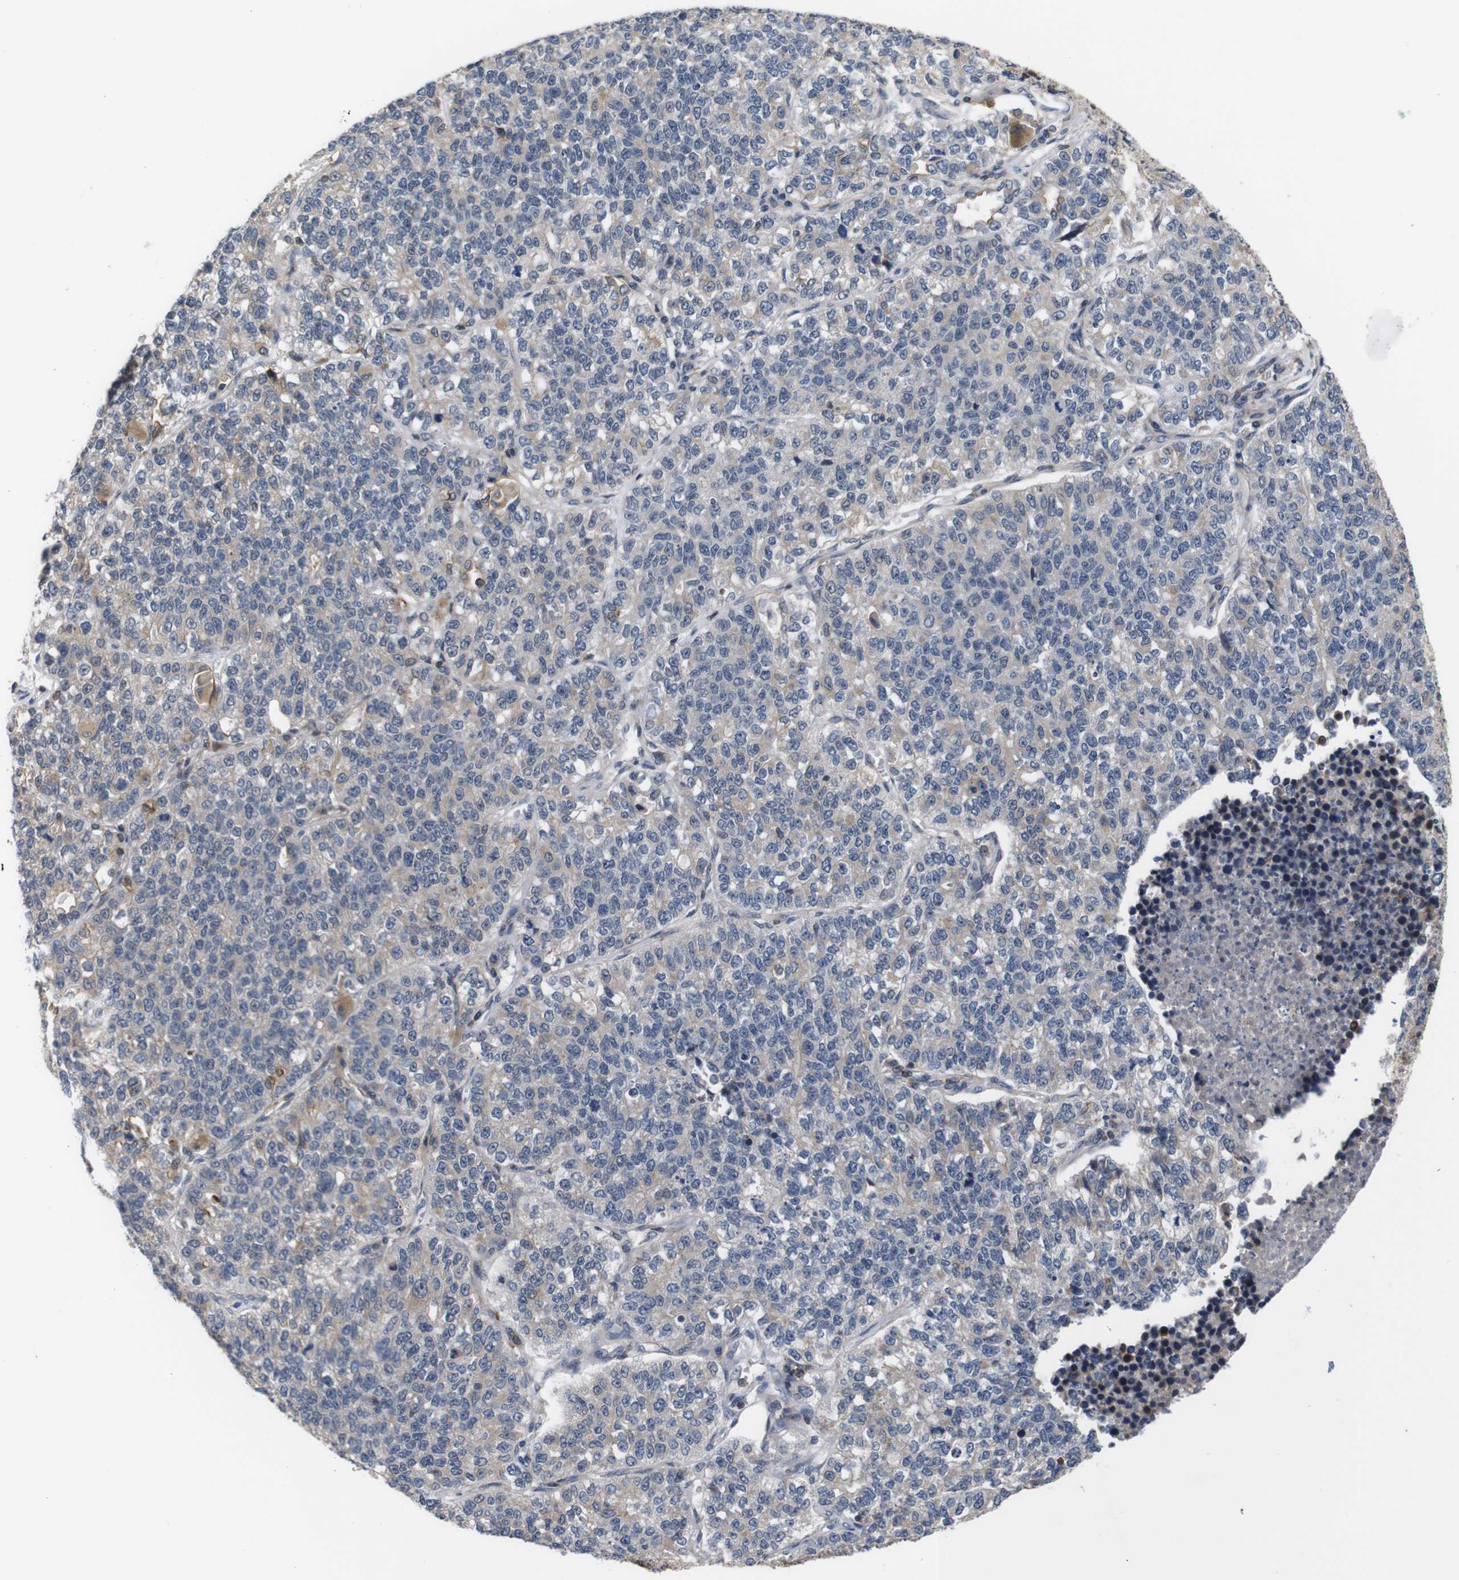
{"staining": {"intensity": "weak", "quantity": ">75%", "location": "cytoplasmic/membranous"}, "tissue": "lung cancer", "cell_type": "Tumor cells", "image_type": "cancer", "snomed": [{"axis": "morphology", "description": "Adenocarcinoma, NOS"}, {"axis": "topography", "description": "Lung"}], "caption": "Immunohistochemical staining of lung cancer demonstrates weak cytoplasmic/membranous protein staining in about >75% of tumor cells.", "gene": "BRWD3", "patient": {"sex": "male", "age": 49}}